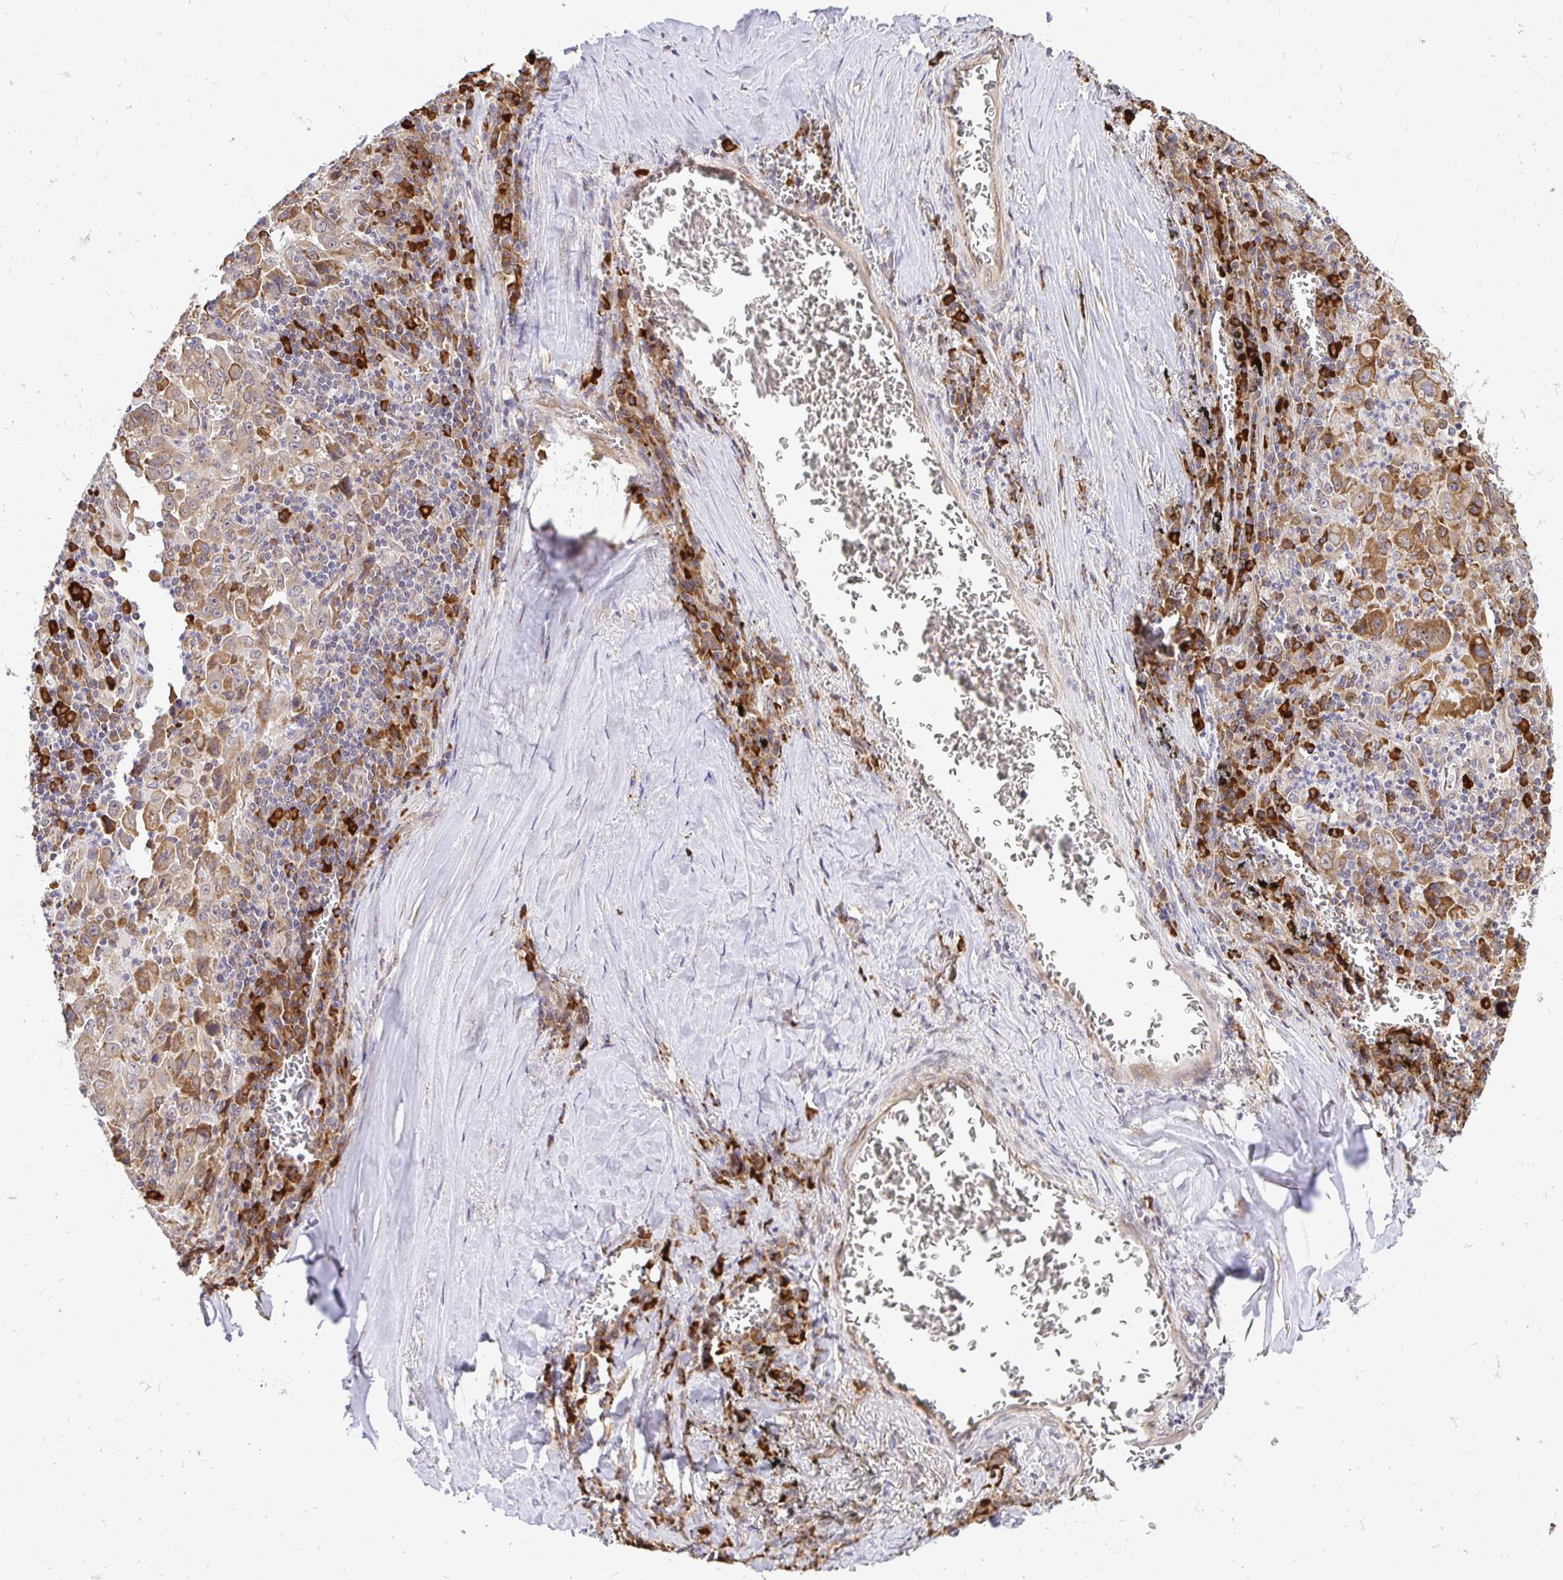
{"staining": {"intensity": "moderate", "quantity": ">75%", "location": "cytoplasmic/membranous"}, "tissue": "lung cancer", "cell_type": "Tumor cells", "image_type": "cancer", "snomed": [{"axis": "morphology", "description": "Adenocarcinoma, NOS"}, {"axis": "topography", "description": "Lung"}], "caption": "Human lung adenocarcinoma stained with a brown dye demonstrates moderate cytoplasmic/membranous positive positivity in approximately >75% of tumor cells.", "gene": "NAALAD2", "patient": {"sex": "male", "age": 67}}